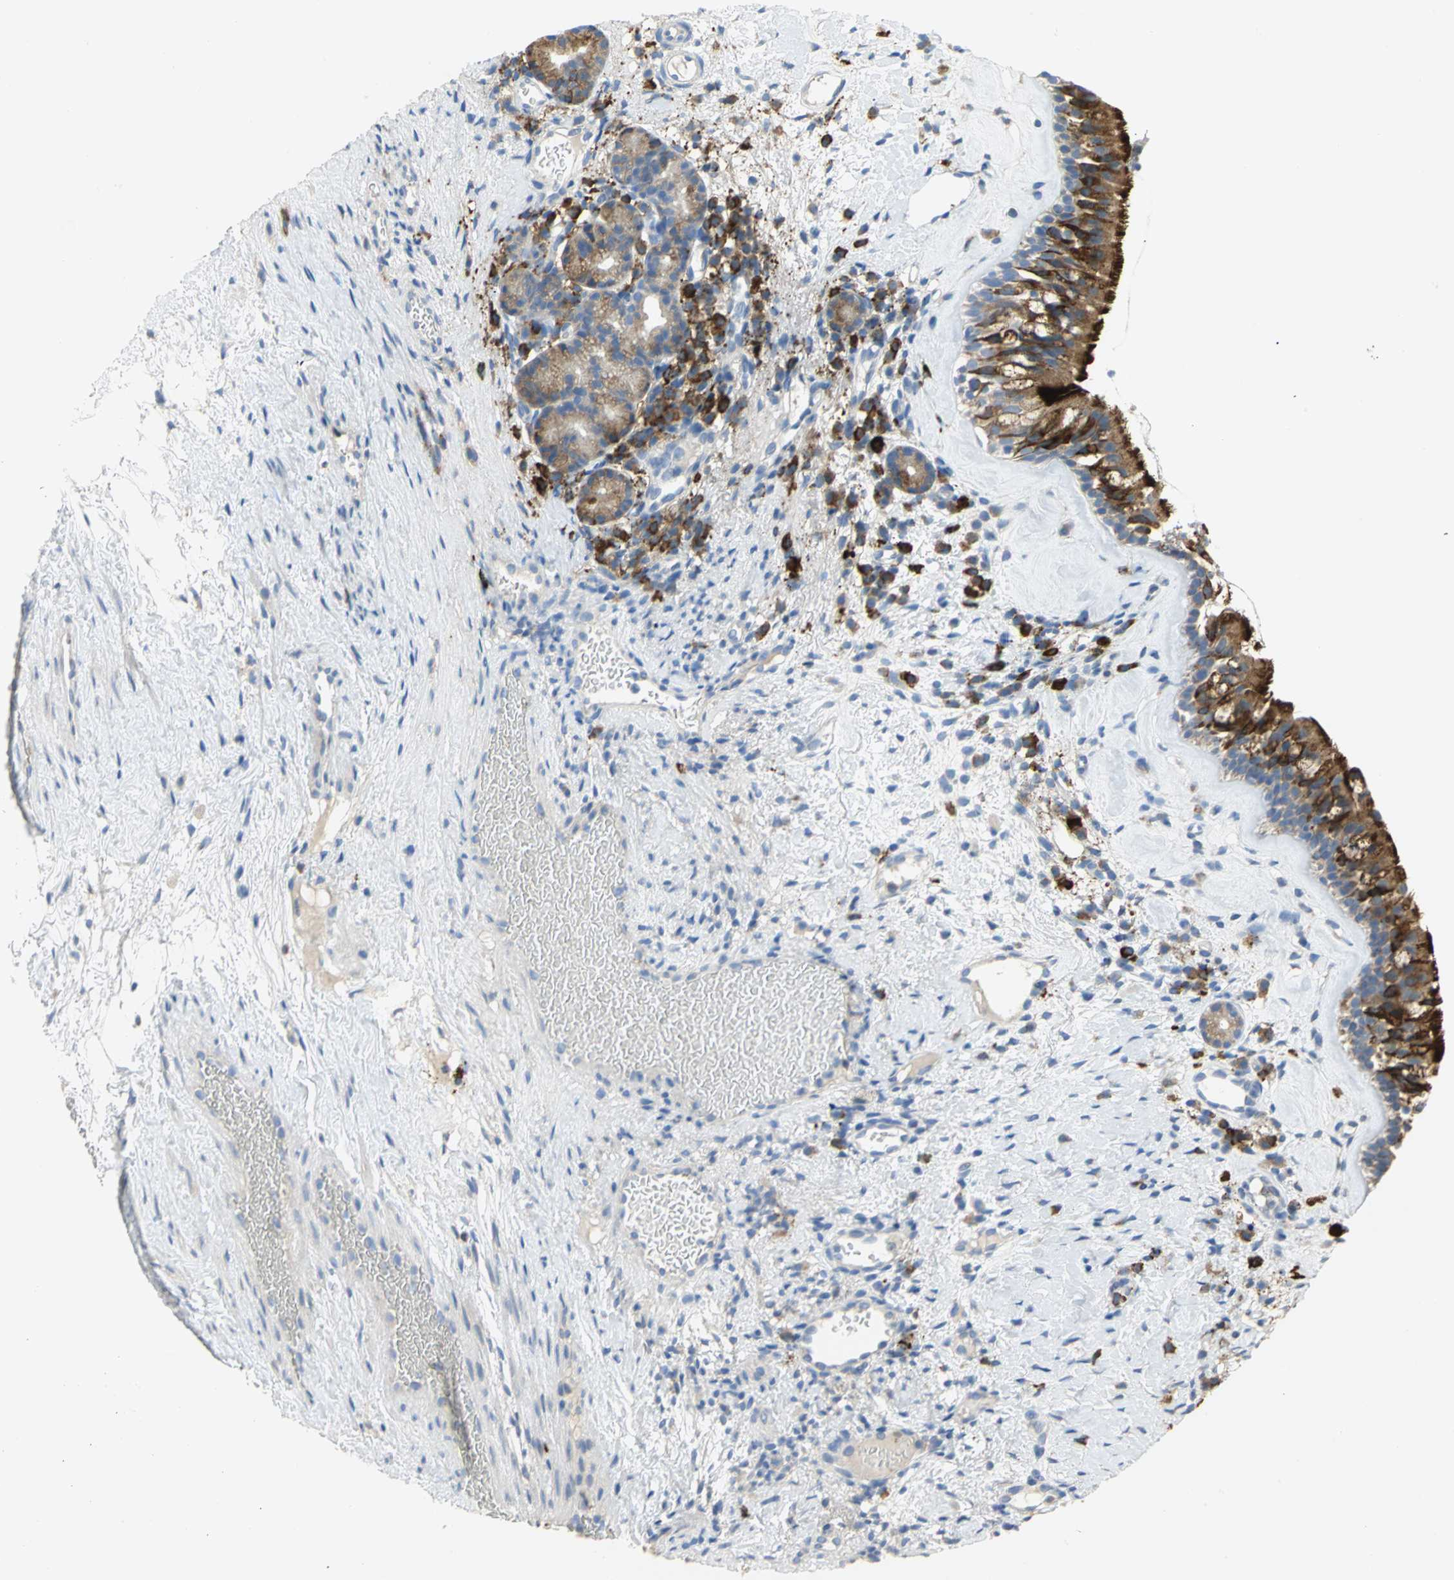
{"staining": {"intensity": "strong", "quantity": ">75%", "location": "cytoplasmic/membranous"}, "tissue": "nasopharynx", "cell_type": "Respiratory epithelial cells", "image_type": "normal", "snomed": [{"axis": "morphology", "description": "Normal tissue, NOS"}, {"axis": "morphology", "description": "Inflammation, NOS"}, {"axis": "topography", "description": "Nasopharynx"}], "caption": "Respiratory epithelial cells exhibit strong cytoplasmic/membranous positivity in approximately >75% of cells in normal nasopharynx. (DAB (3,3'-diaminobenzidine) IHC with brightfield microscopy, high magnification).", "gene": "TULP4", "patient": {"sex": "female", "age": 55}}